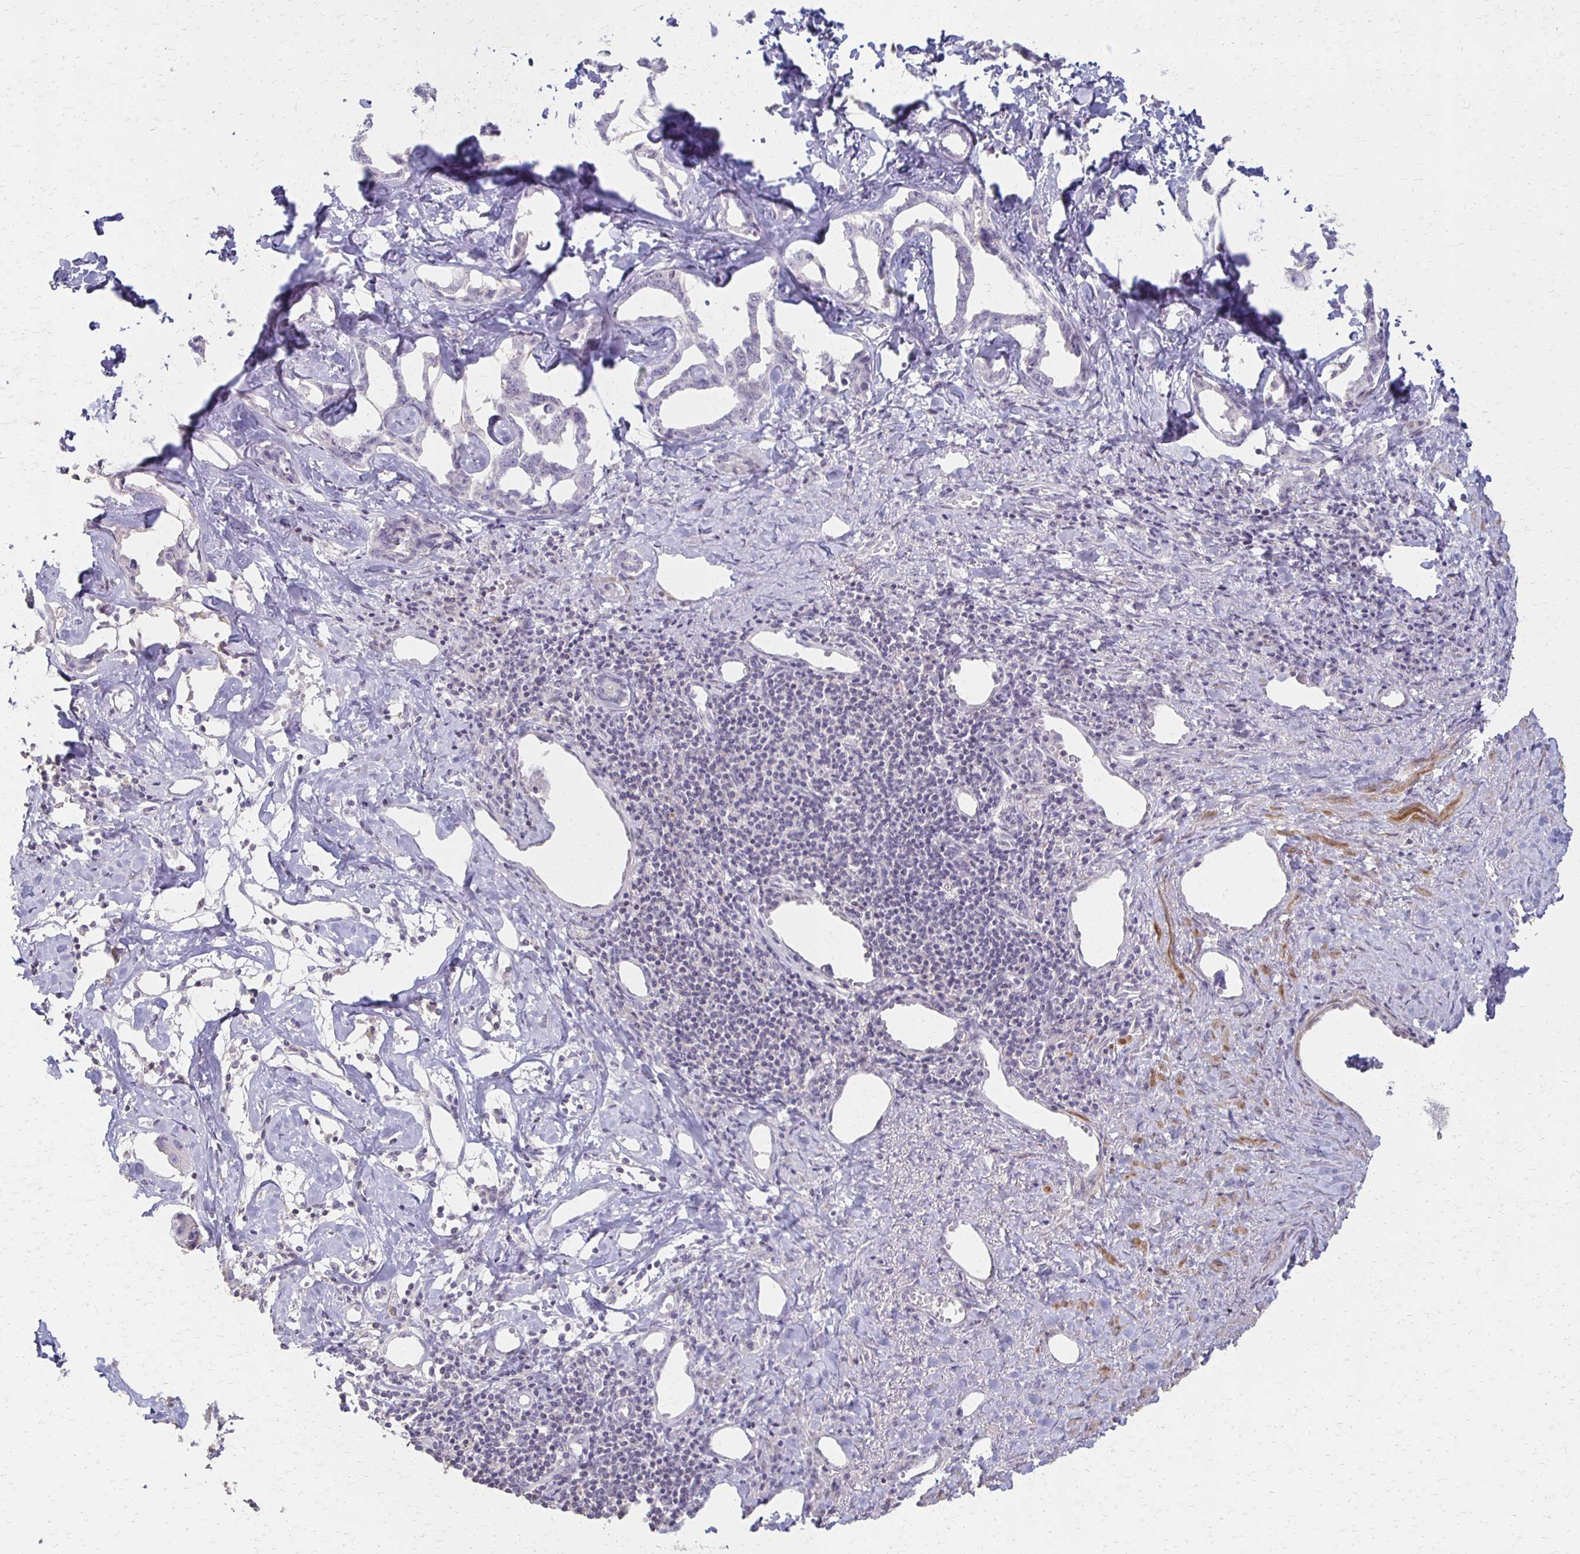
{"staining": {"intensity": "negative", "quantity": "none", "location": "none"}, "tissue": "liver cancer", "cell_type": "Tumor cells", "image_type": "cancer", "snomed": [{"axis": "morphology", "description": "Cholangiocarcinoma"}, {"axis": "topography", "description": "Liver"}], "caption": "Immunohistochemical staining of human cholangiocarcinoma (liver) exhibits no significant expression in tumor cells.", "gene": "FOXO4", "patient": {"sex": "male", "age": 59}}